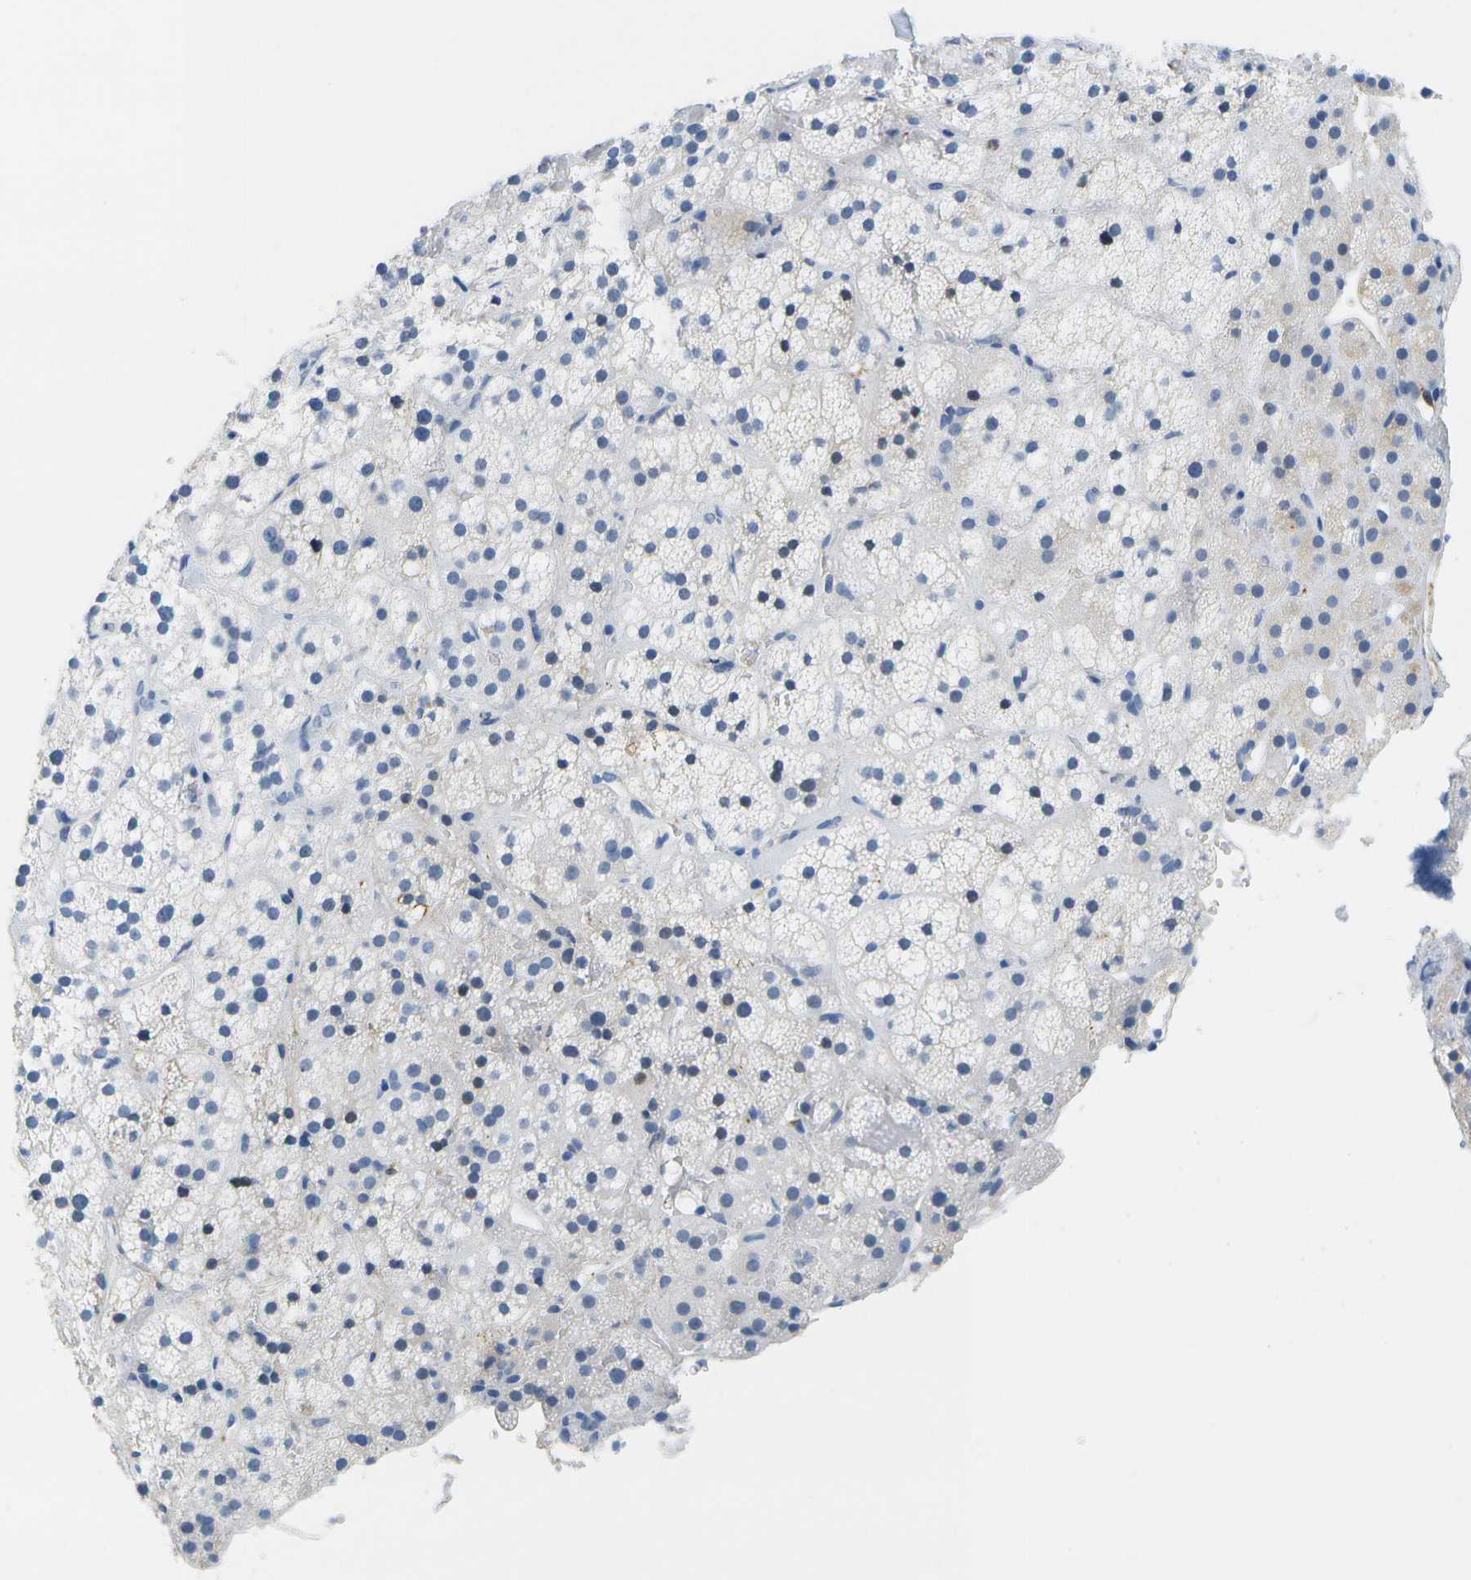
{"staining": {"intensity": "negative", "quantity": "none", "location": "none"}, "tissue": "adrenal gland", "cell_type": "Glandular cells", "image_type": "normal", "snomed": [{"axis": "morphology", "description": "Normal tissue, NOS"}, {"axis": "topography", "description": "Adrenal gland"}], "caption": "DAB immunohistochemical staining of normal human adrenal gland demonstrates no significant positivity in glandular cells.", "gene": "SERPINA1", "patient": {"sex": "female", "age": 59}}